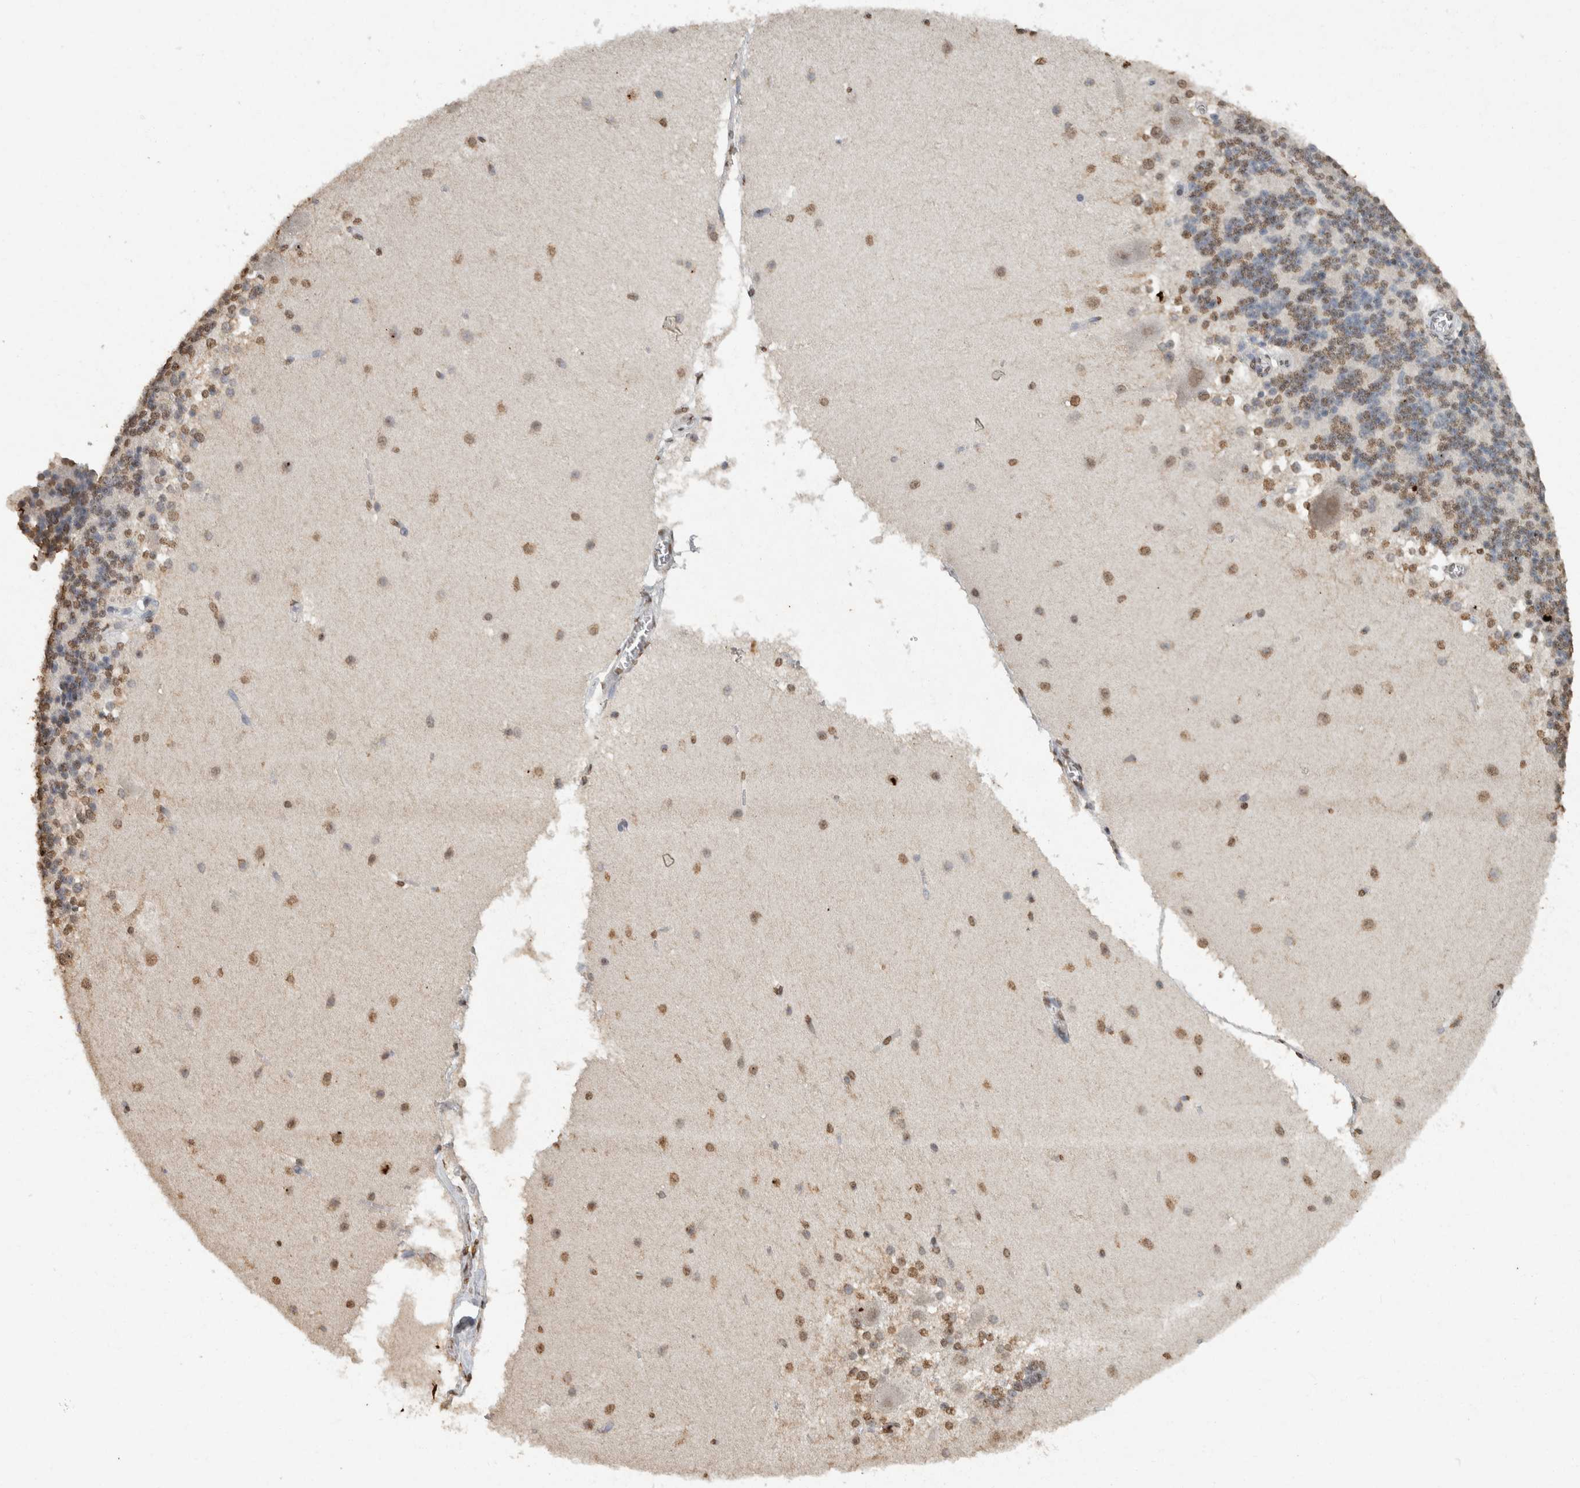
{"staining": {"intensity": "moderate", "quantity": "25%-75%", "location": "nuclear"}, "tissue": "cerebellum", "cell_type": "Cells in granular layer", "image_type": "normal", "snomed": [{"axis": "morphology", "description": "Normal tissue, NOS"}, {"axis": "topography", "description": "Cerebellum"}], "caption": "The image shows staining of normal cerebellum, revealing moderate nuclear protein staining (brown color) within cells in granular layer. Nuclei are stained in blue.", "gene": "HAND2", "patient": {"sex": "female", "age": 19}}